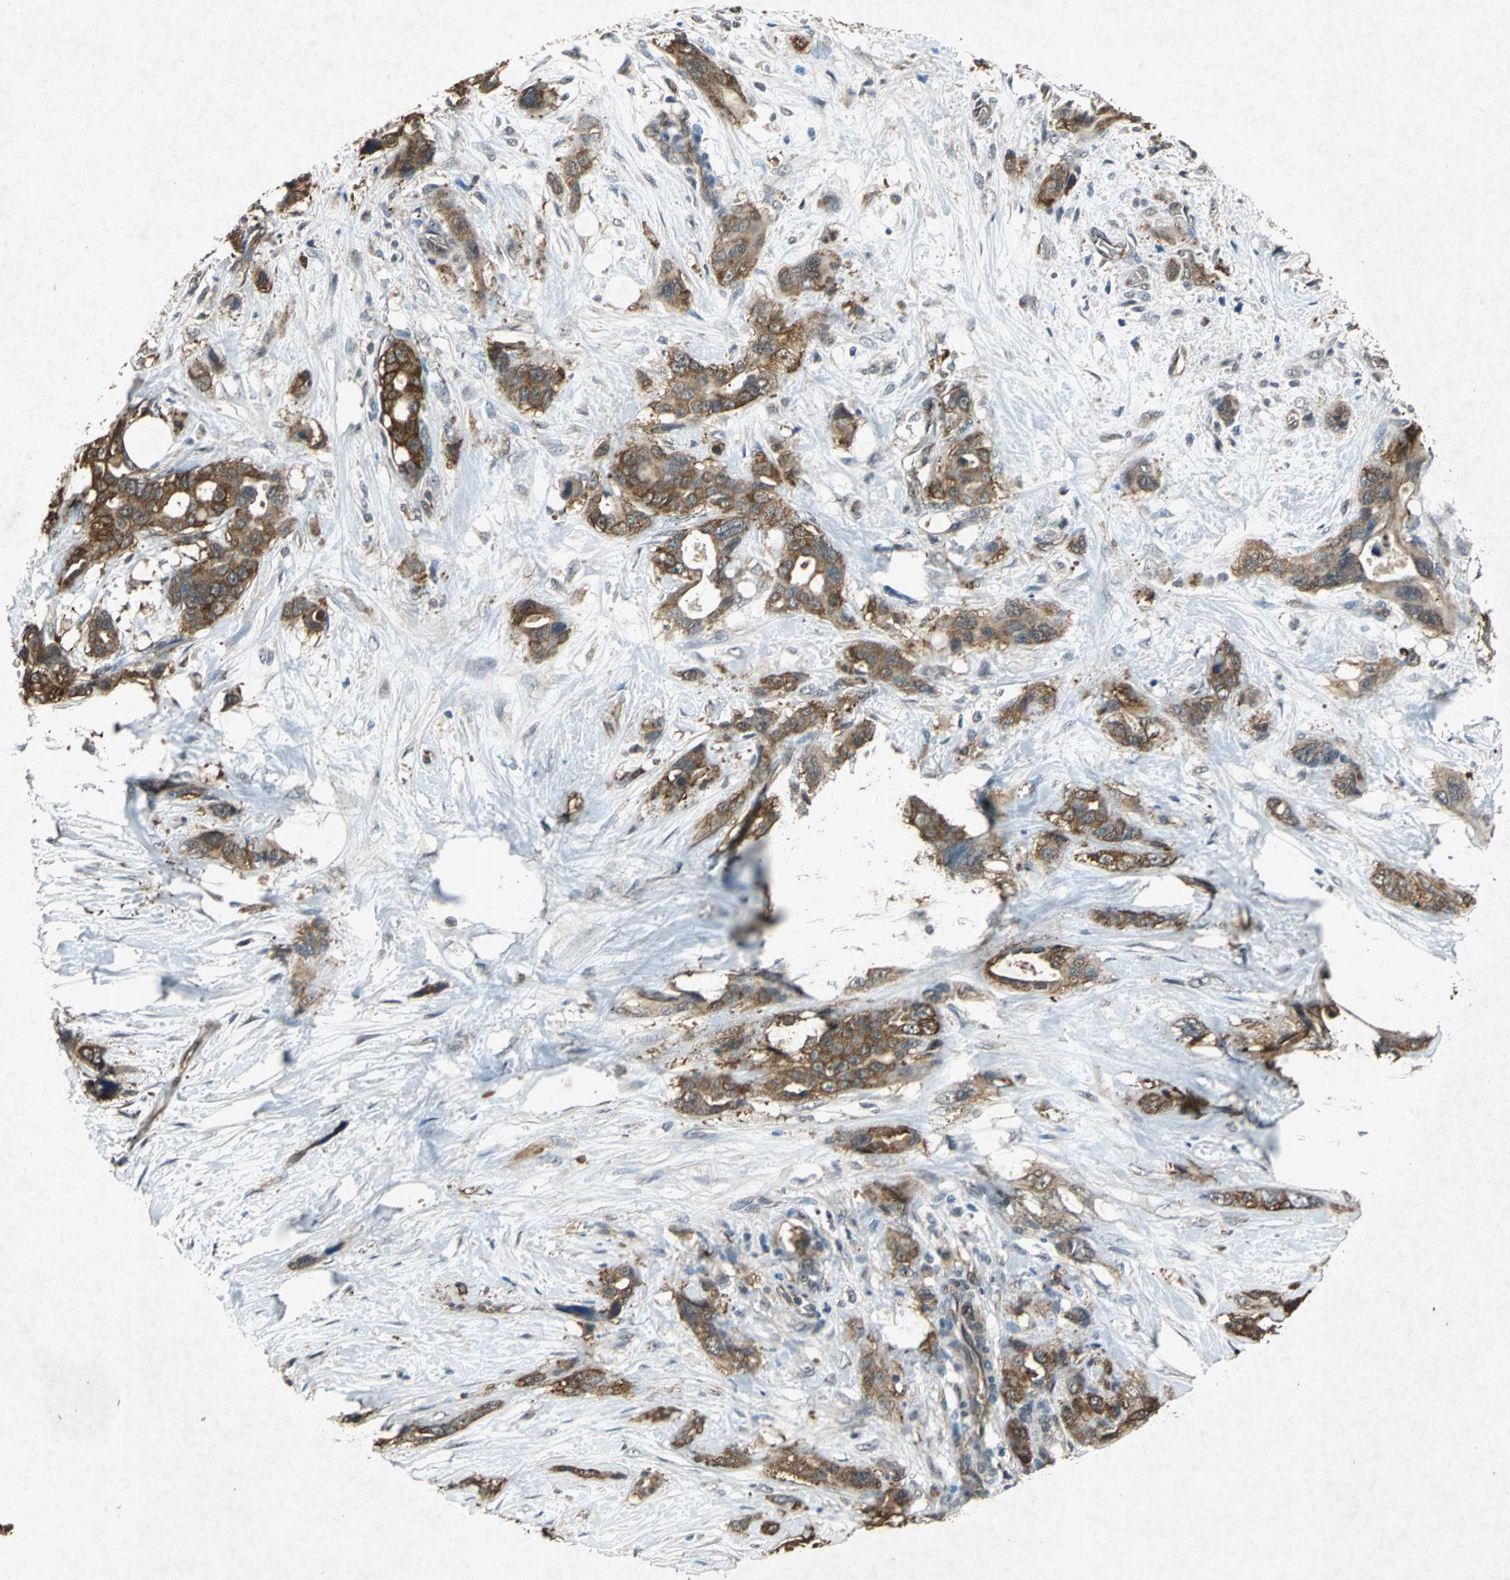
{"staining": {"intensity": "moderate", "quantity": ">75%", "location": "cytoplasmic/membranous"}, "tissue": "pancreatic cancer", "cell_type": "Tumor cells", "image_type": "cancer", "snomed": [{"axis": "morphology", "description": "Adenocarcinoma, NOS"}, {"axis": "topography", "description": "Pancreas"}], "caption": "A brown stain highlights moderate cytoplasmic/membranous expression of a protein in pancreatic cancer tumor cells.", "gene": "HSP90AB1", "patient": {"sex": "male", "age": 46}}